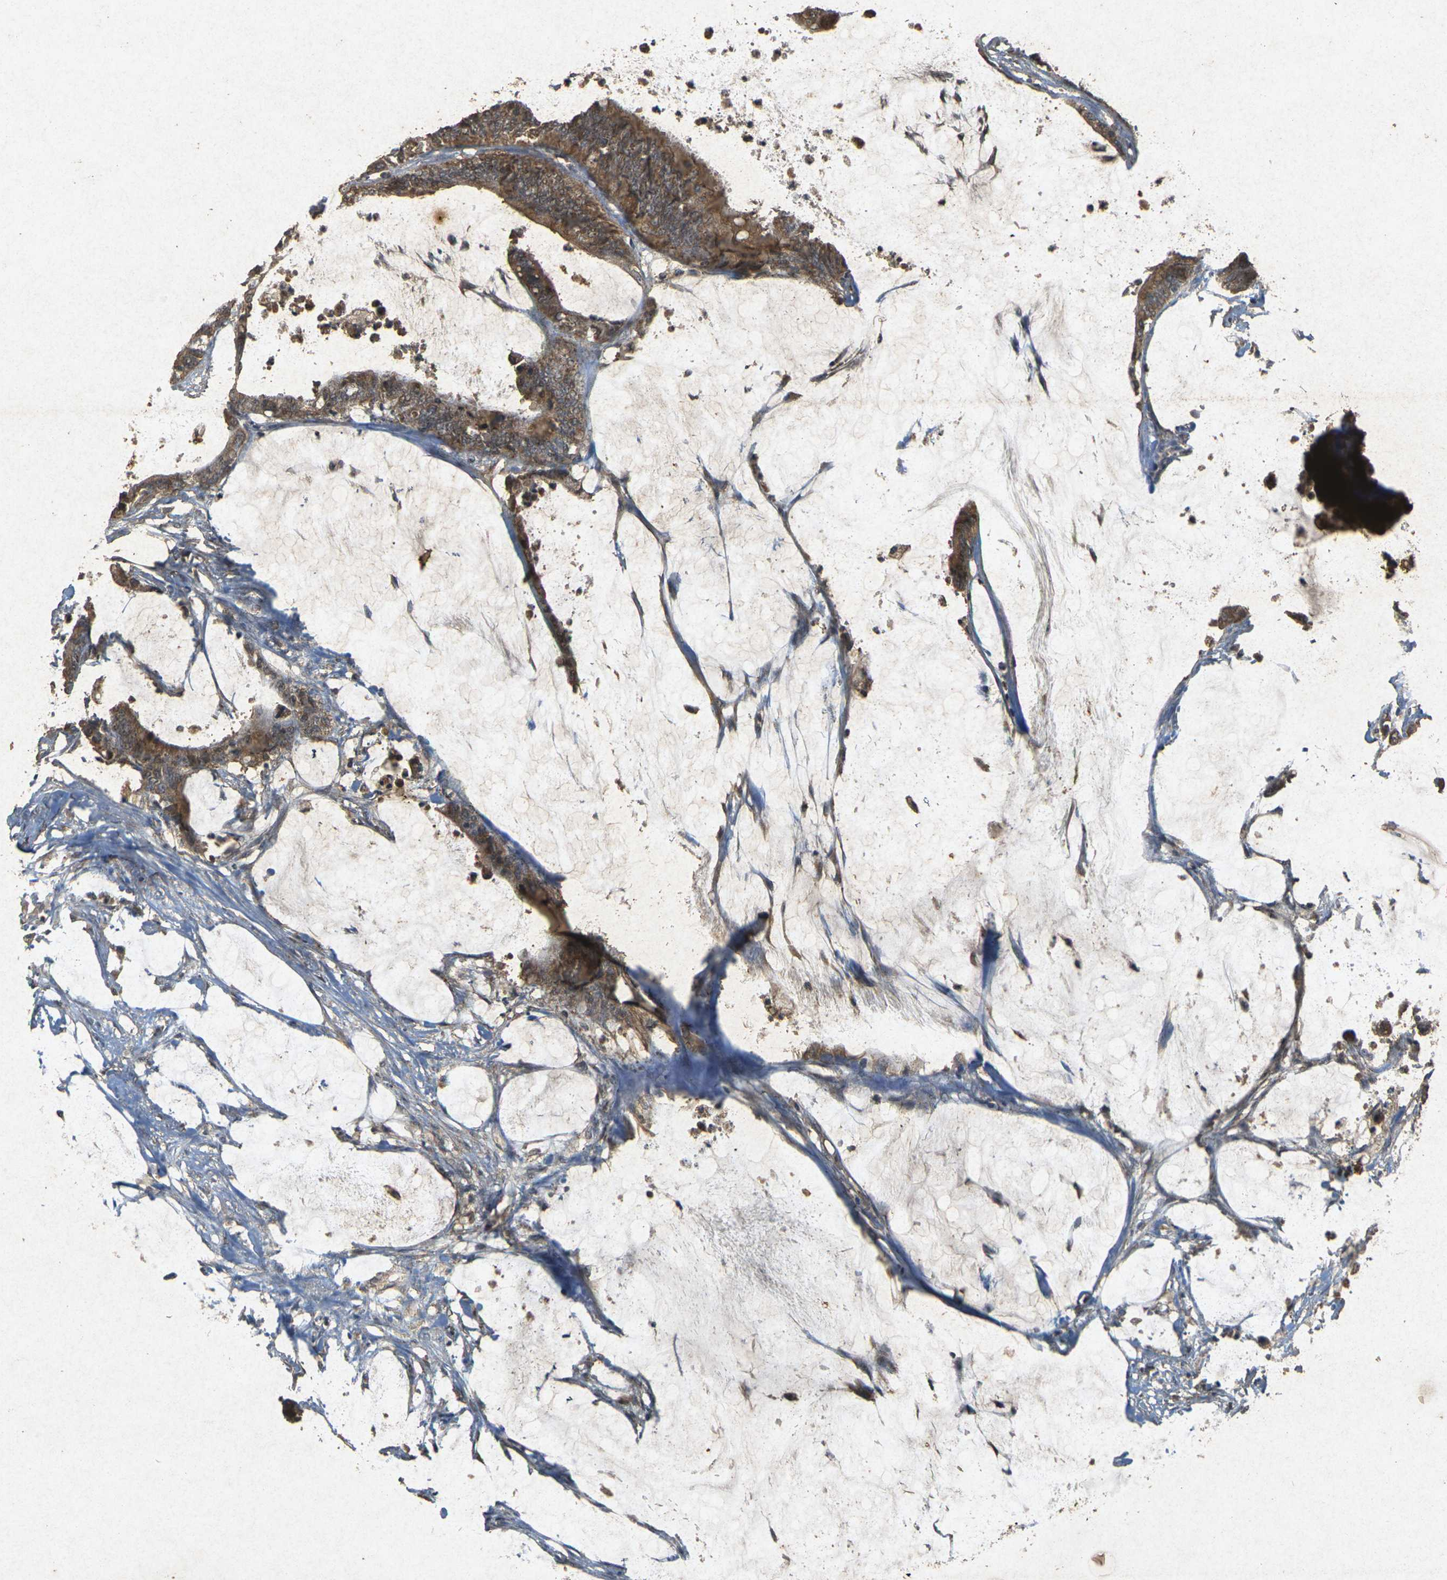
{"staining": {"intensity": "moderate", "quantity": ">75%", "location": "cytoplasmic/membranous"}, "tissue": "colorectal cancer", "cell_type": "Tumor cells", "image_type": "cancer", "snomed": [{"axis": "morphology", "description": "Adenocarcinoma, NOS"}, {"axis": "topography", "description": "Rectum"}], "caption": "Immunohistochemical staining of human adenocarcinoma (colorectal) shows medium levels of moderate cytoplasmic/membranous staining in approximately >75% of tumor cells. (brown staining indicates protein expression, while blue staining denotes nuclei).", "gene": "ERN1", "patient": {"sex": "female", "age": 66}}